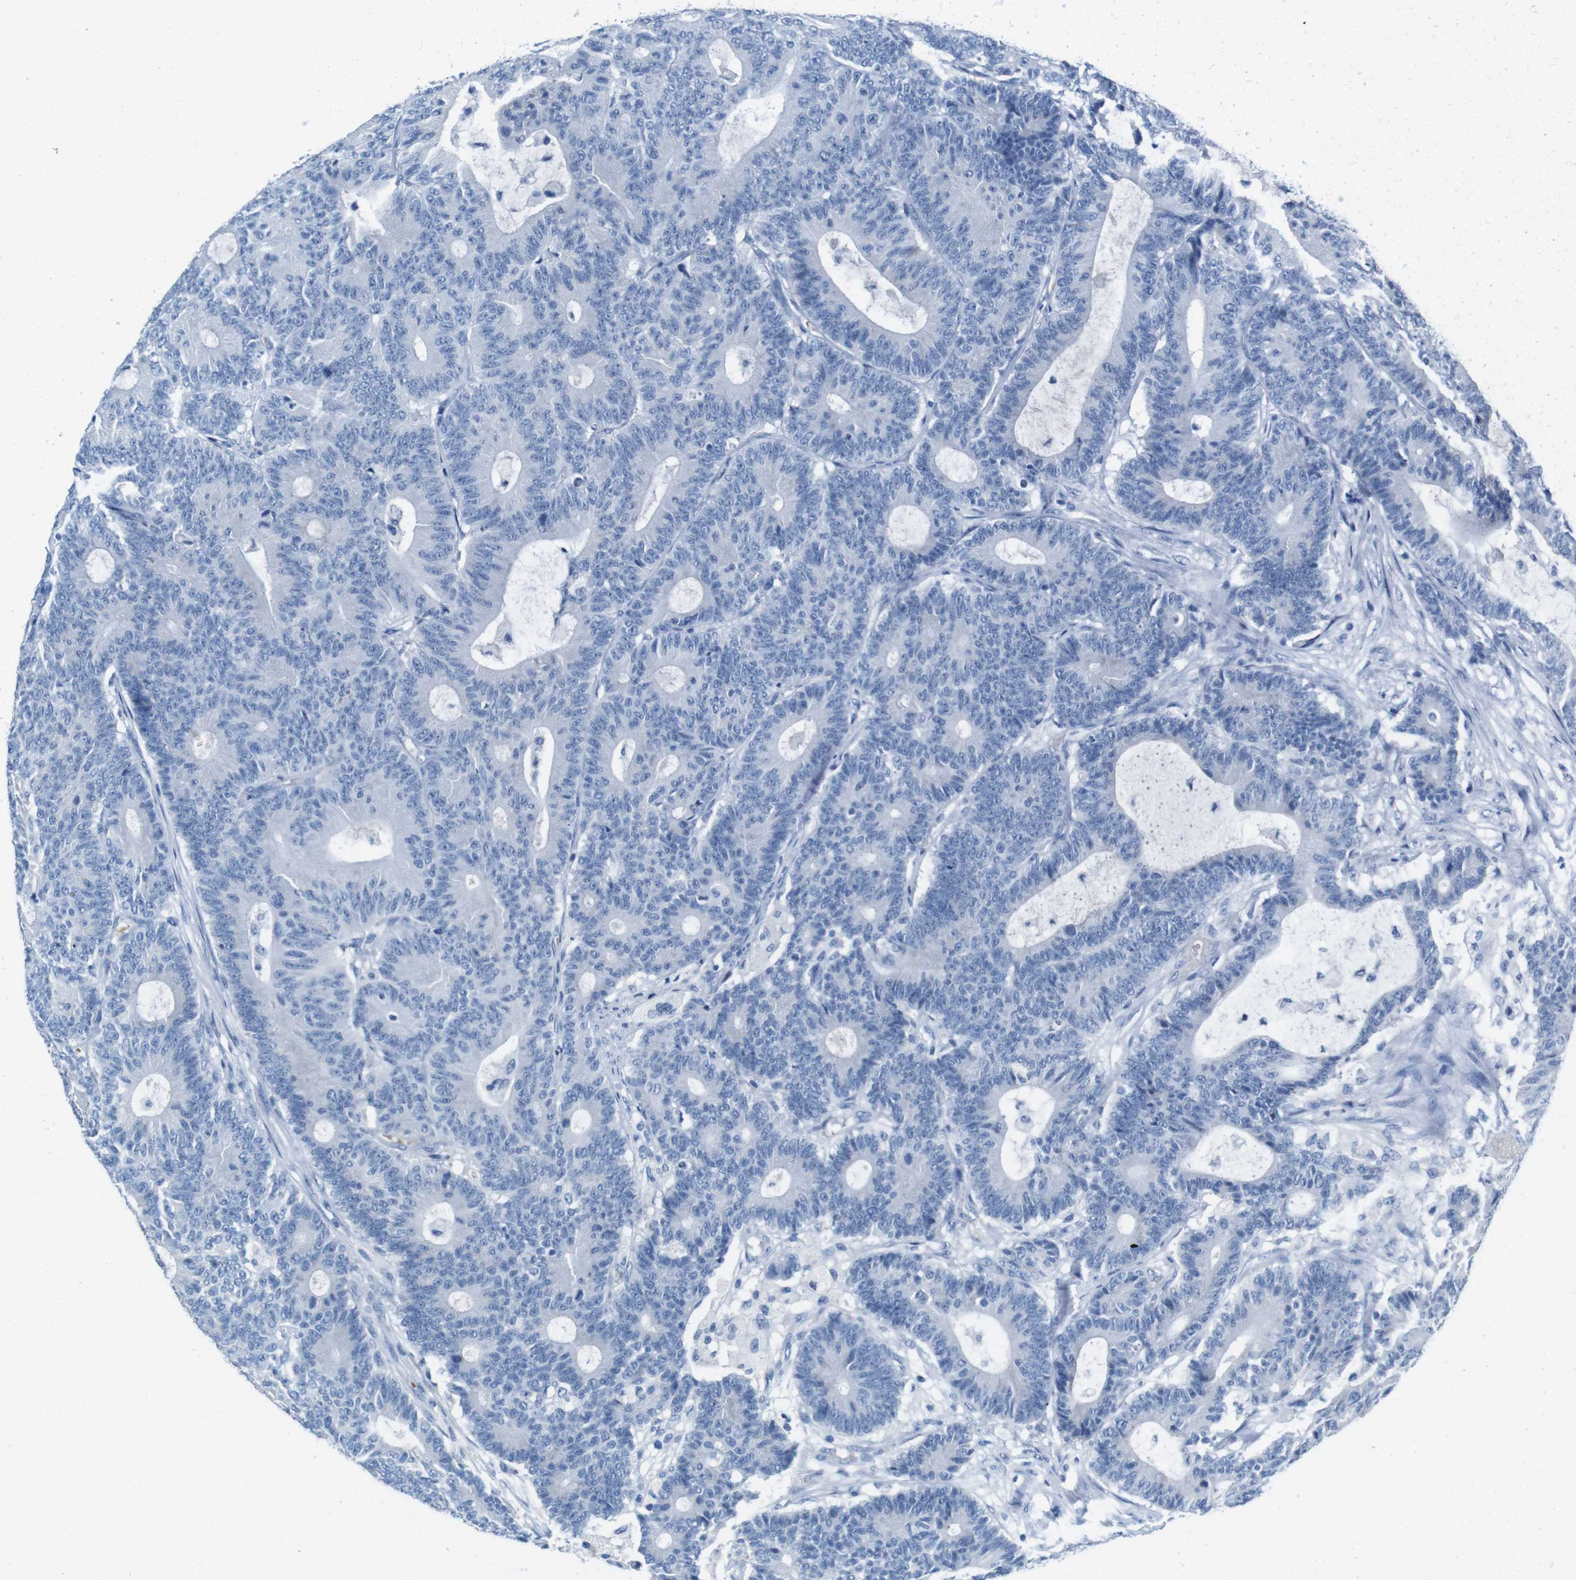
{"staining": {"intensity": "negative", "quantity": "none", "location": "none"}, "tissue": "colorectal cancer", "cell_type": "Tumor cells", "image_type": "cancer", "snomed": [{"axis": "morphology", "description": "Adenocarcinoma, NOS"}, {"axis": "topography", "description": "Colon"}], "caption": "IHC micrograph of neoplastic tissue: colorectal cancer stained with DAB (3,3'-diaminobenzidine) demonstrates no significant protein staining in tumor cells. Brightfield microscopy of immunohistochemistry (IHC) stained with DAB (3,3'-diaminobenzidine) (brown) and hematoxylin (blue), captured at high magnification.", "gene": "IGSF8", "patient": {"sex": "female", "age": 84}}